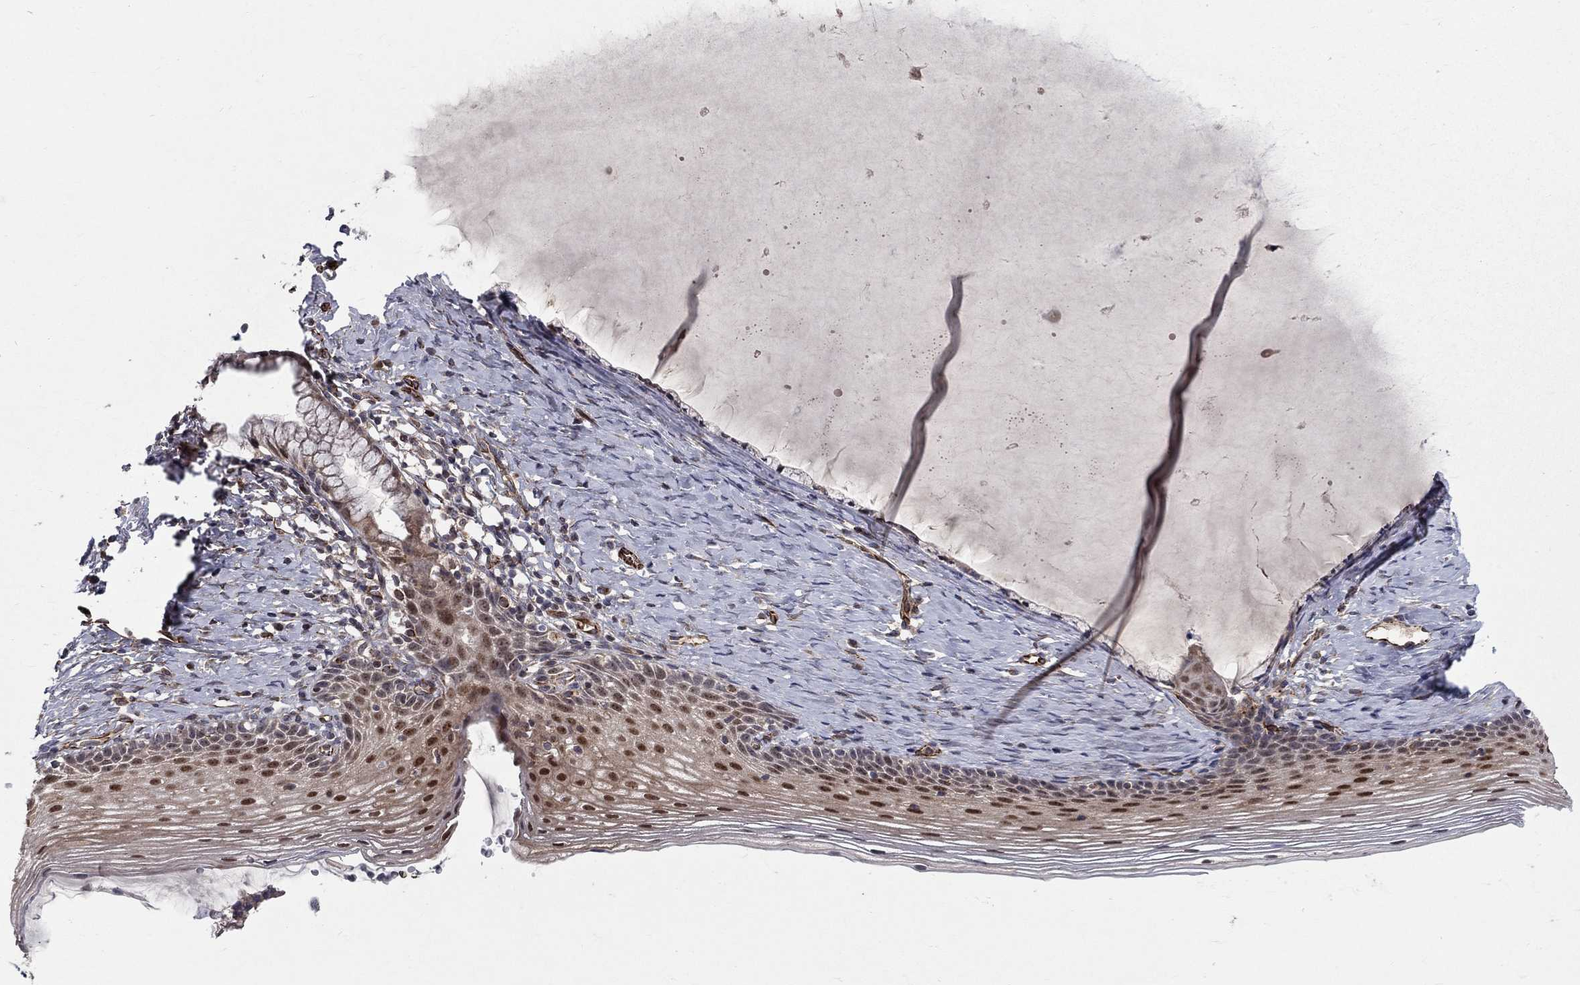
{"staining": {"intensity": "strong", "quantity": "25%-75%", "location": "nuclear"}, "tissue": "cervix", "cell_type": "Squamous epithelial cells", "image_type": "normal", "snomed": [{"axis": "morphology", "description": "Normal tissue, NOS"}, {"axis": "topography", "description": "Cervix"}], "caption": "Human cervix stained for a protein (brown) reveals strong nuclear positive expression in about 25%-75% of squamous epithelial cells.", "gene": "MSRA", "patient": {"sex": "female", "age": 39}}